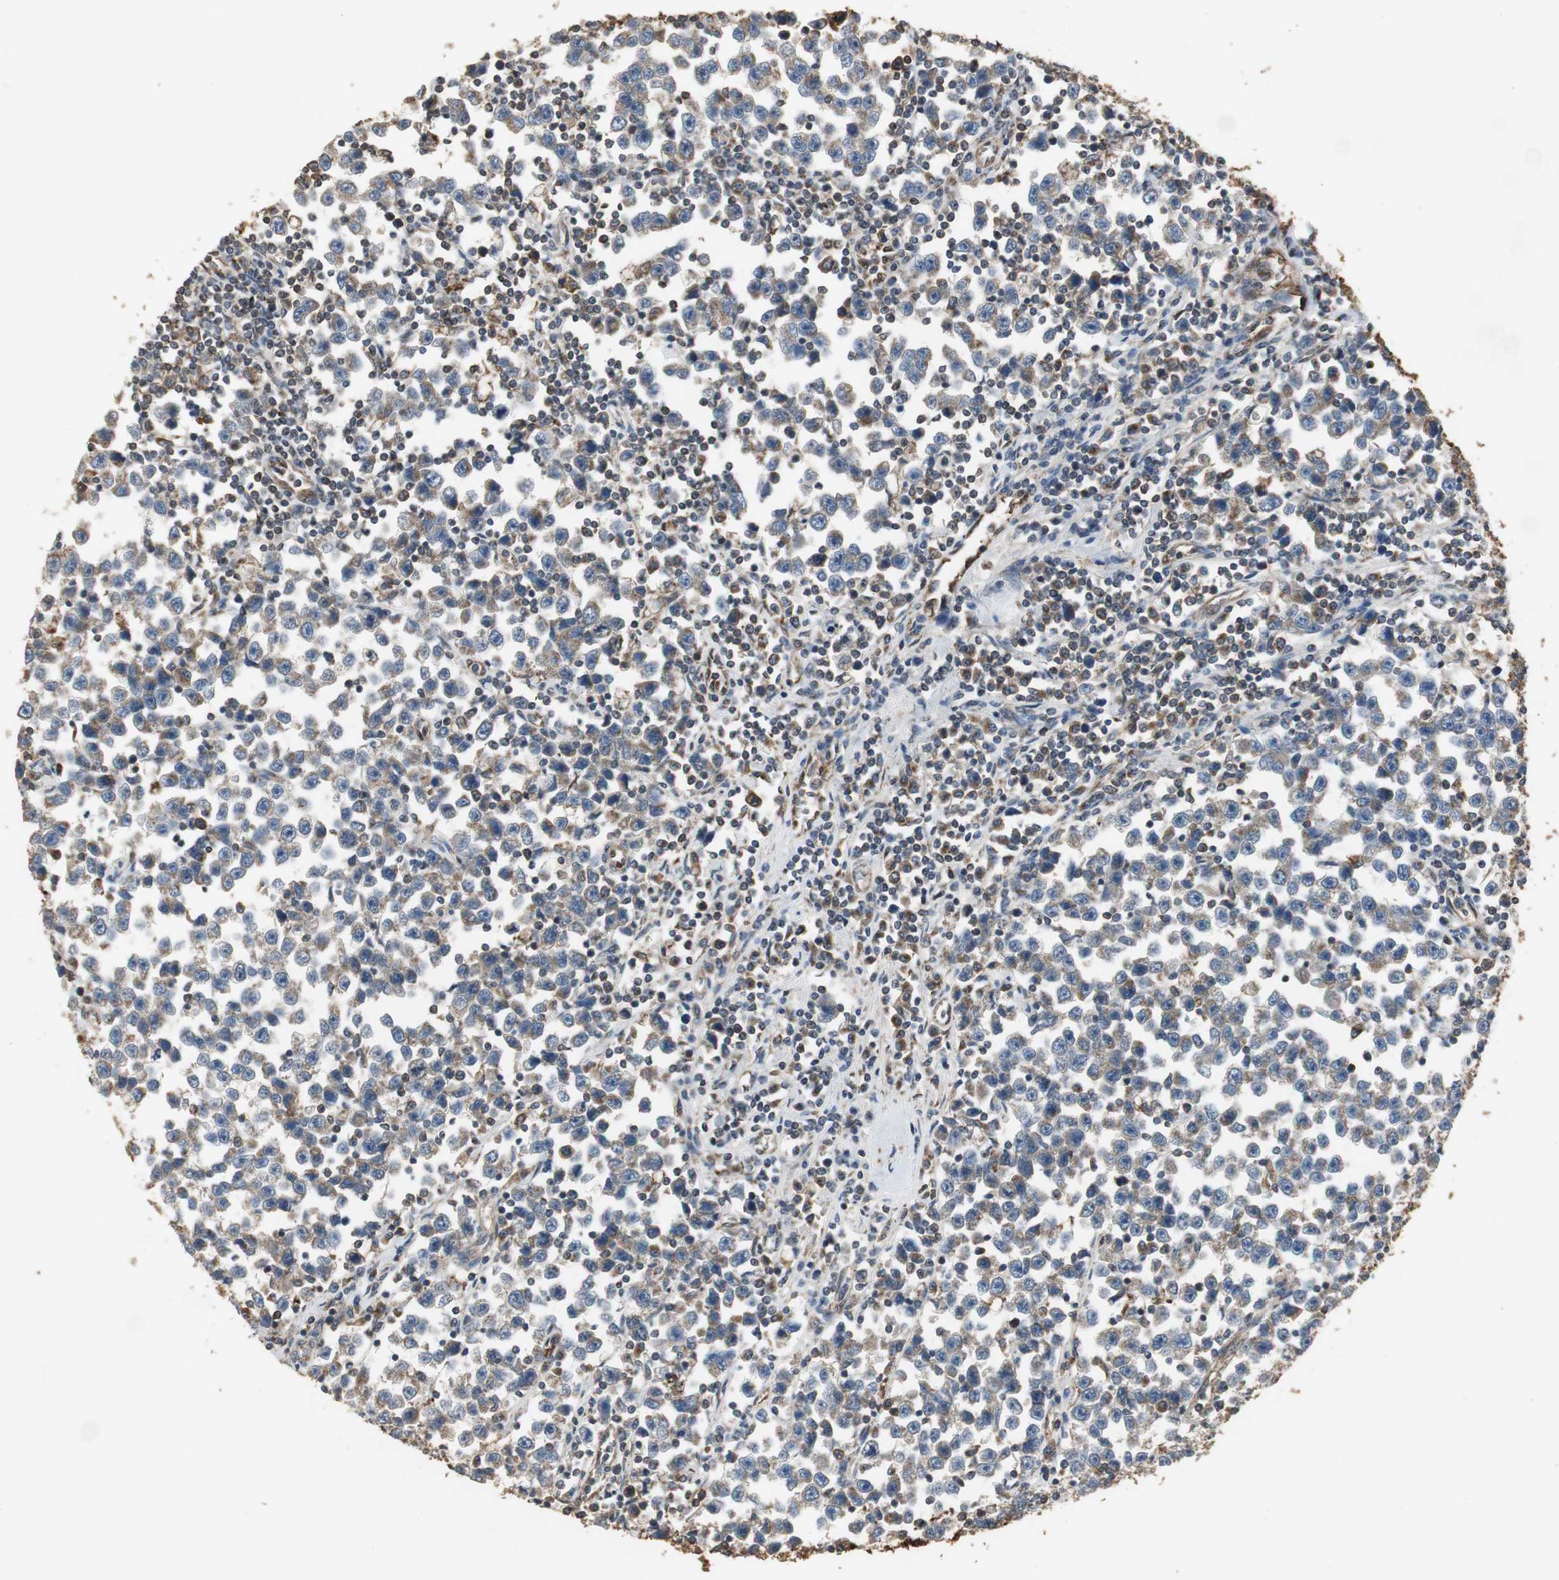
{"staining": {"intensity": "moderate", "quantity": ">75%", "location": "cytoplasmic/membranous"}, "tissue": "testis cancer", "cell_type": "Tumor cells", "image_type": "cancer", "snomed": [{"axis": "morphology", "description": "Seminoma, NOS"}, {"axis": "topography", "description": "Testis"}], "caption": "Human seminoma (testis) stained with a protein marker exhibits moderate staining in tumor cells.", "gene": "JTB", "patient": {"sex": "male", "age": 43}}